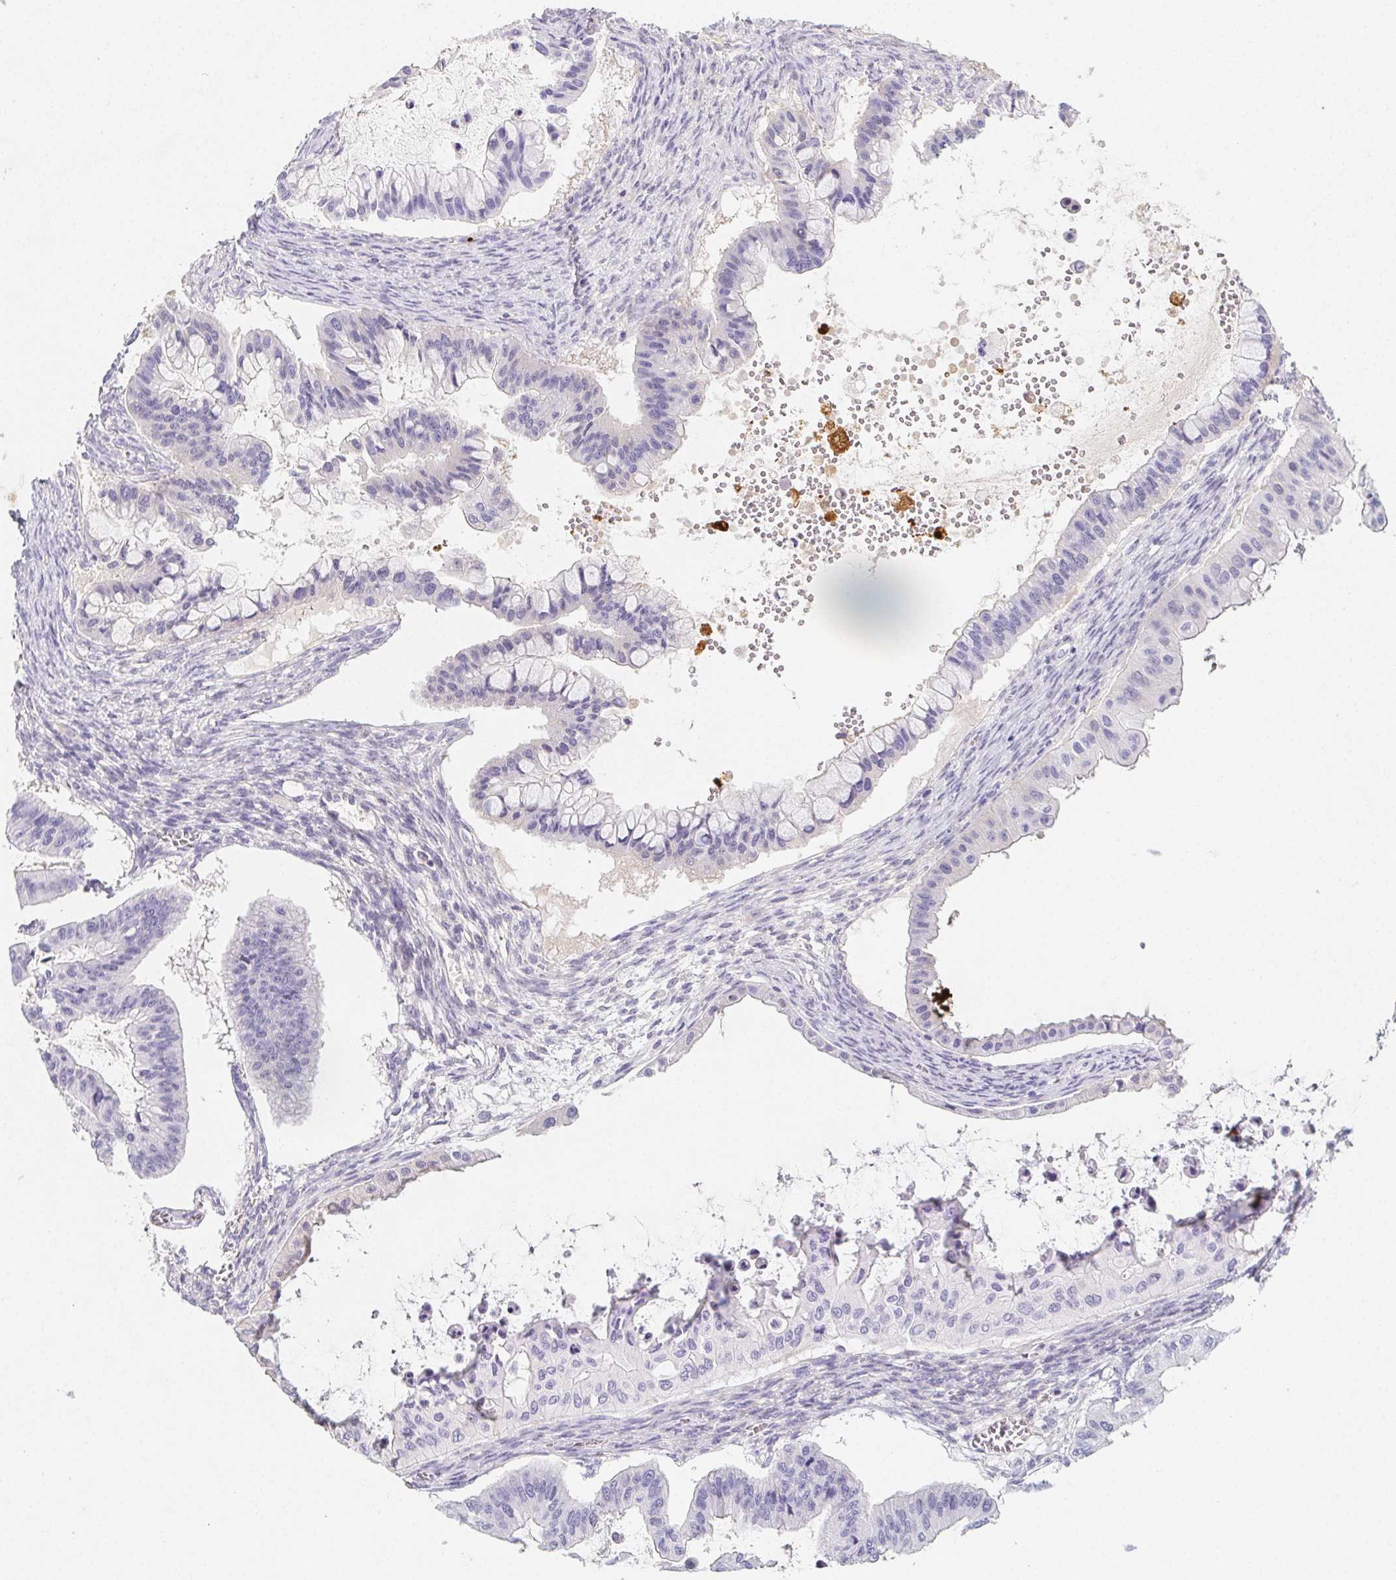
{"staining": {"intensity": "negative", "quantity": "none", "location": "none"}, "tissue": "ovarian cancer", "cell_type": "Tumor cells", "image_type": "cancer", "snomed": [{"axis": "morphology", "description": "Cystadenocarcinoma, mucinous, NOS"}, {"axis": "topography", "description": "Ovary"}], "caption": "Tumor cells show no significant staining in mucinous cystadenocarcinoma (ovarian).", "gene": "ITIH2", "patient": {"sex": "female", "age": 72}}